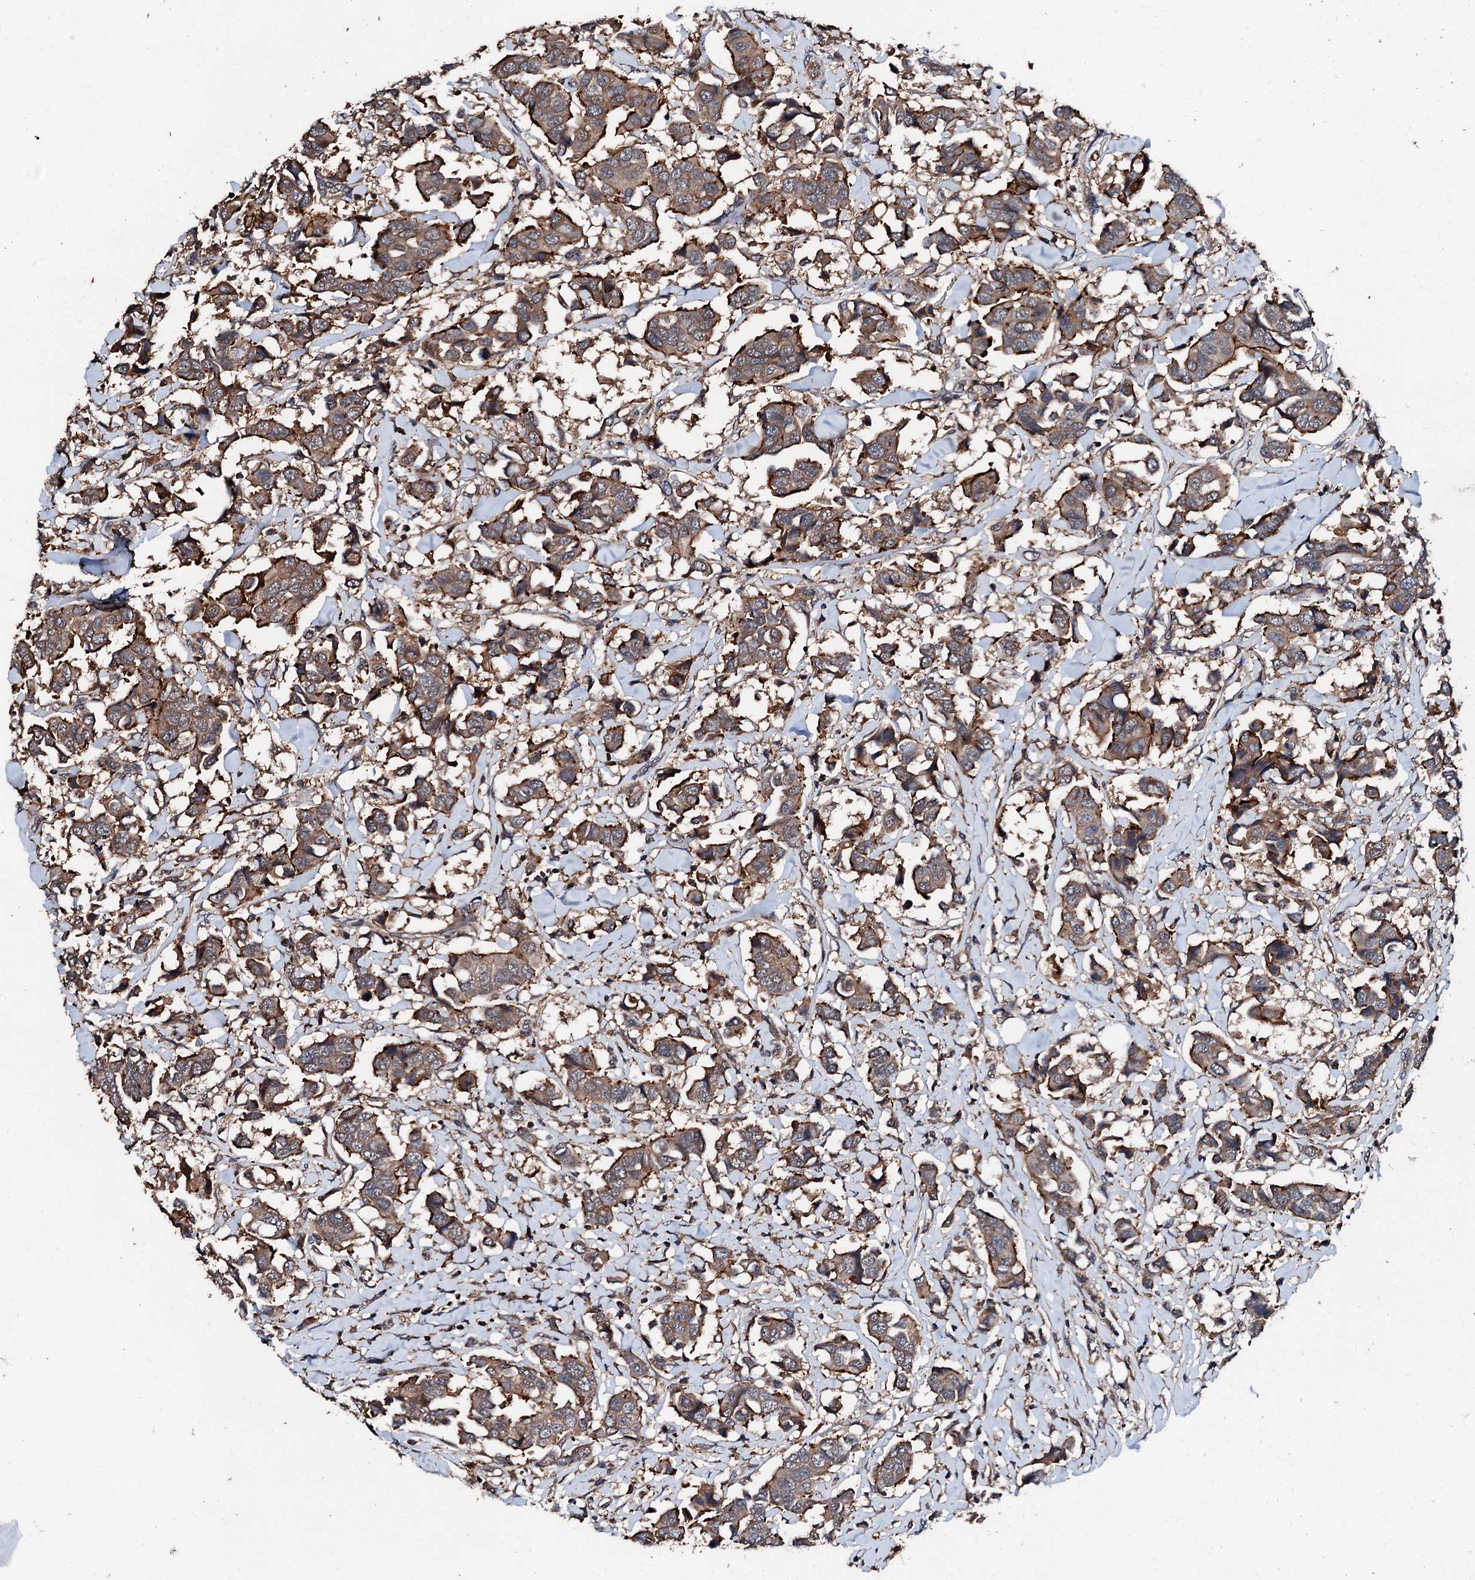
{"staining": {"intensity": "moderate", "quantity": ">75%", "location": "cytoplasmic/membranous"}, "tissue": "breast cancer", "cell_type": "Tumor cells", "image_type": "cancer", "snomed": [{"axis": "morphology", "description": "Duct carcinoma"}, {"axis": "topography", "description": "Breast"}], "caption": "Breast cancer (invasive ductal carcinoma) stained for a protein demonstrates moderate cytoplasmic/membranous positivity in tumor cells. The staining was performed using DAB (3,3'-diaminobenzidine), with brown indicating positive protein expression. Nuclei are stained blue with hematoxylin.", "gene": "FGD4", "patient": {"sex": "female", "age": 80}}